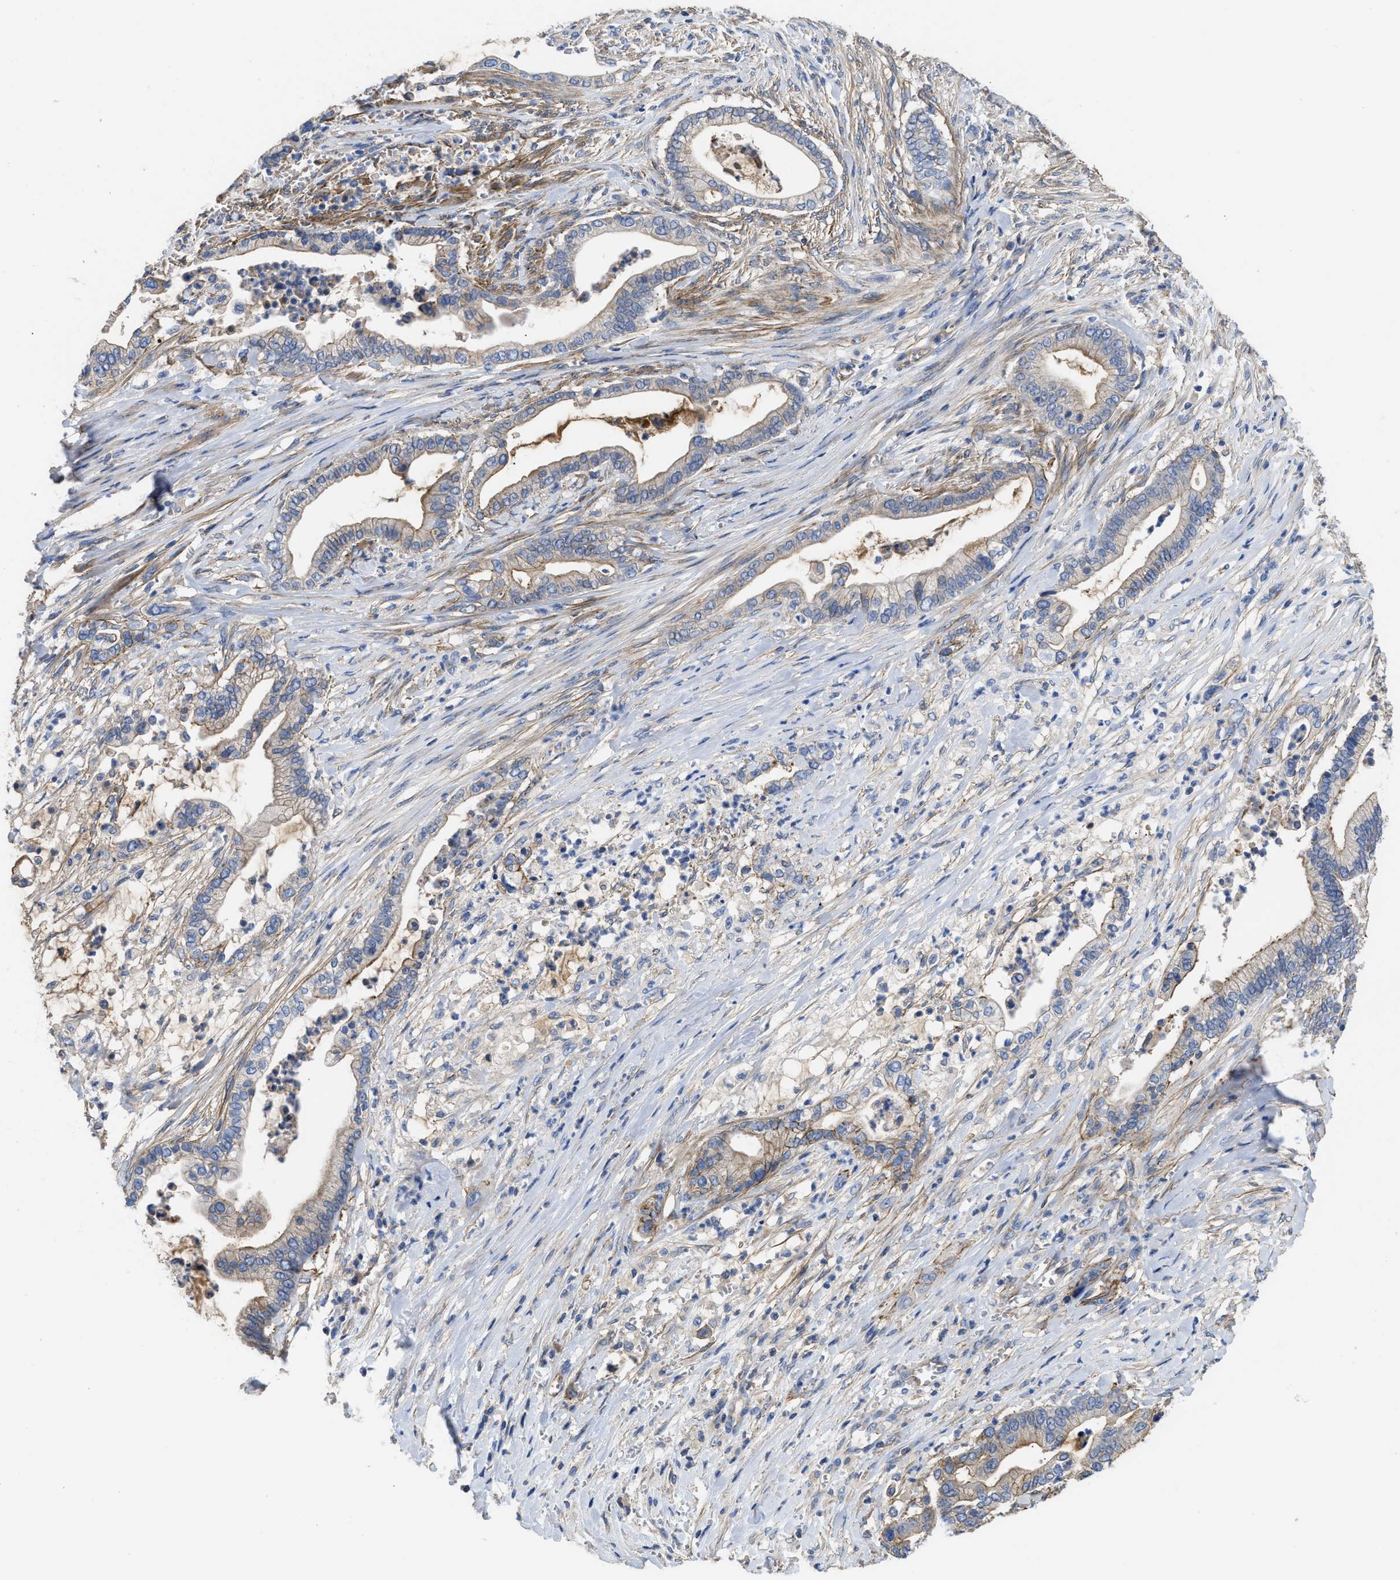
{"staining": {"intensity": "weak", "quantity": "<25%", "location": "cytoplasmic/membranous"}, "tissue": "pancreatic cancer", "cell_type": "Tumor cells", "image_type": "cancer", "snomed": [{"axis": "morphology", "description": "Adenocarcinoma, NOS"}, {"axis": "topography", "description": "Pancreas"}], "caption": "Tumor cells are negative for protein expression in human pancreatic cancer. (DAB (3,3'-diaminobenzidine) IHC, high magnification).", "gene": "USP4", "patient": {"sex": "male", "age": 69}}